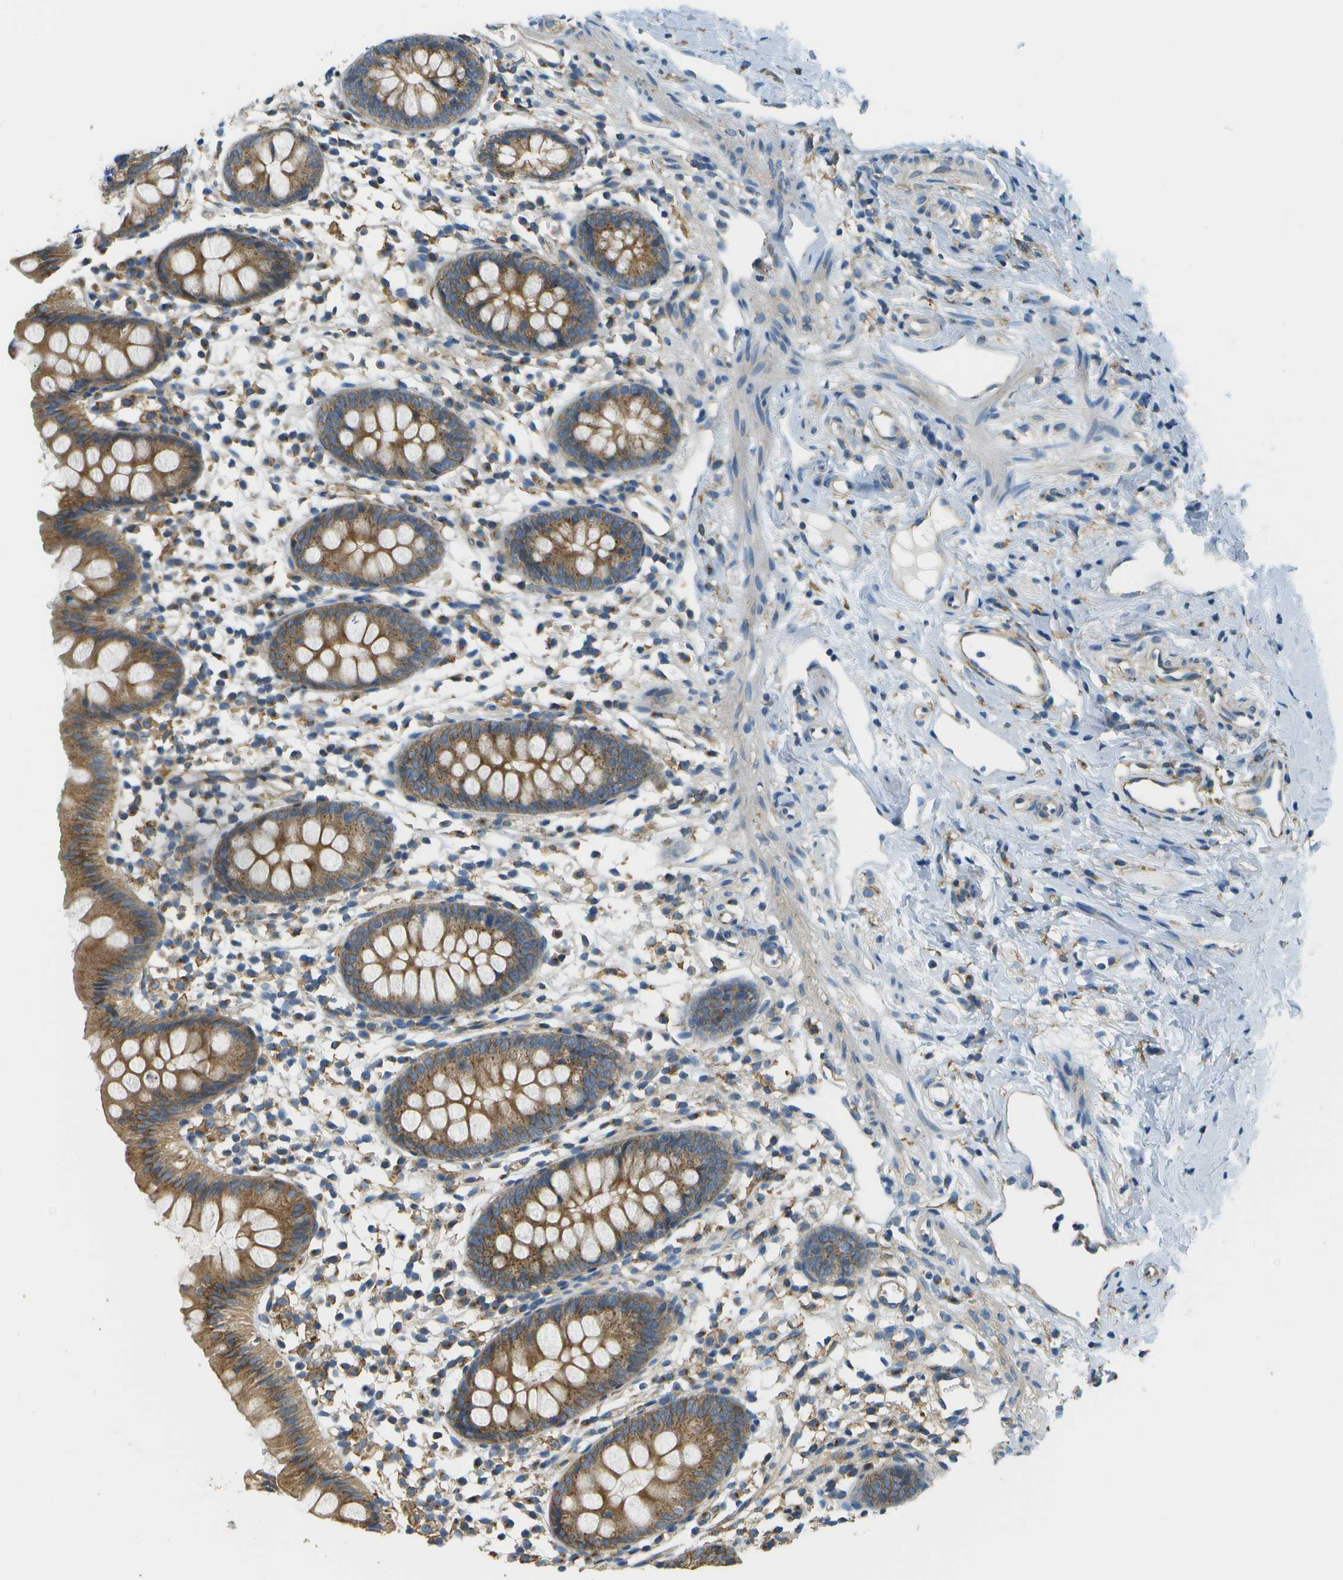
{"staining": {"intensity": "moderate", "quantity": ">75%", "location": "cytoplasmic/membranous"}, "tissue": "appendix", "cell_type": "Glandular cells", "image_type": "normal", "snomed": [{"axis": "morphology", "description": "Normal tissue, NOS"}, {"axis": "topography", "description": "Appendix"}], "caption": "DAB (3,3'-diaminobenzidine) immunohistochemical staining of unremarkable human appendix exhibits moderate cytoplasmic/membranous protein staining in about >75% of glandular cells. Nuclei are stained in blue.", "gene": "CLTC", "patient": {"sex": "female", "age": 20}}